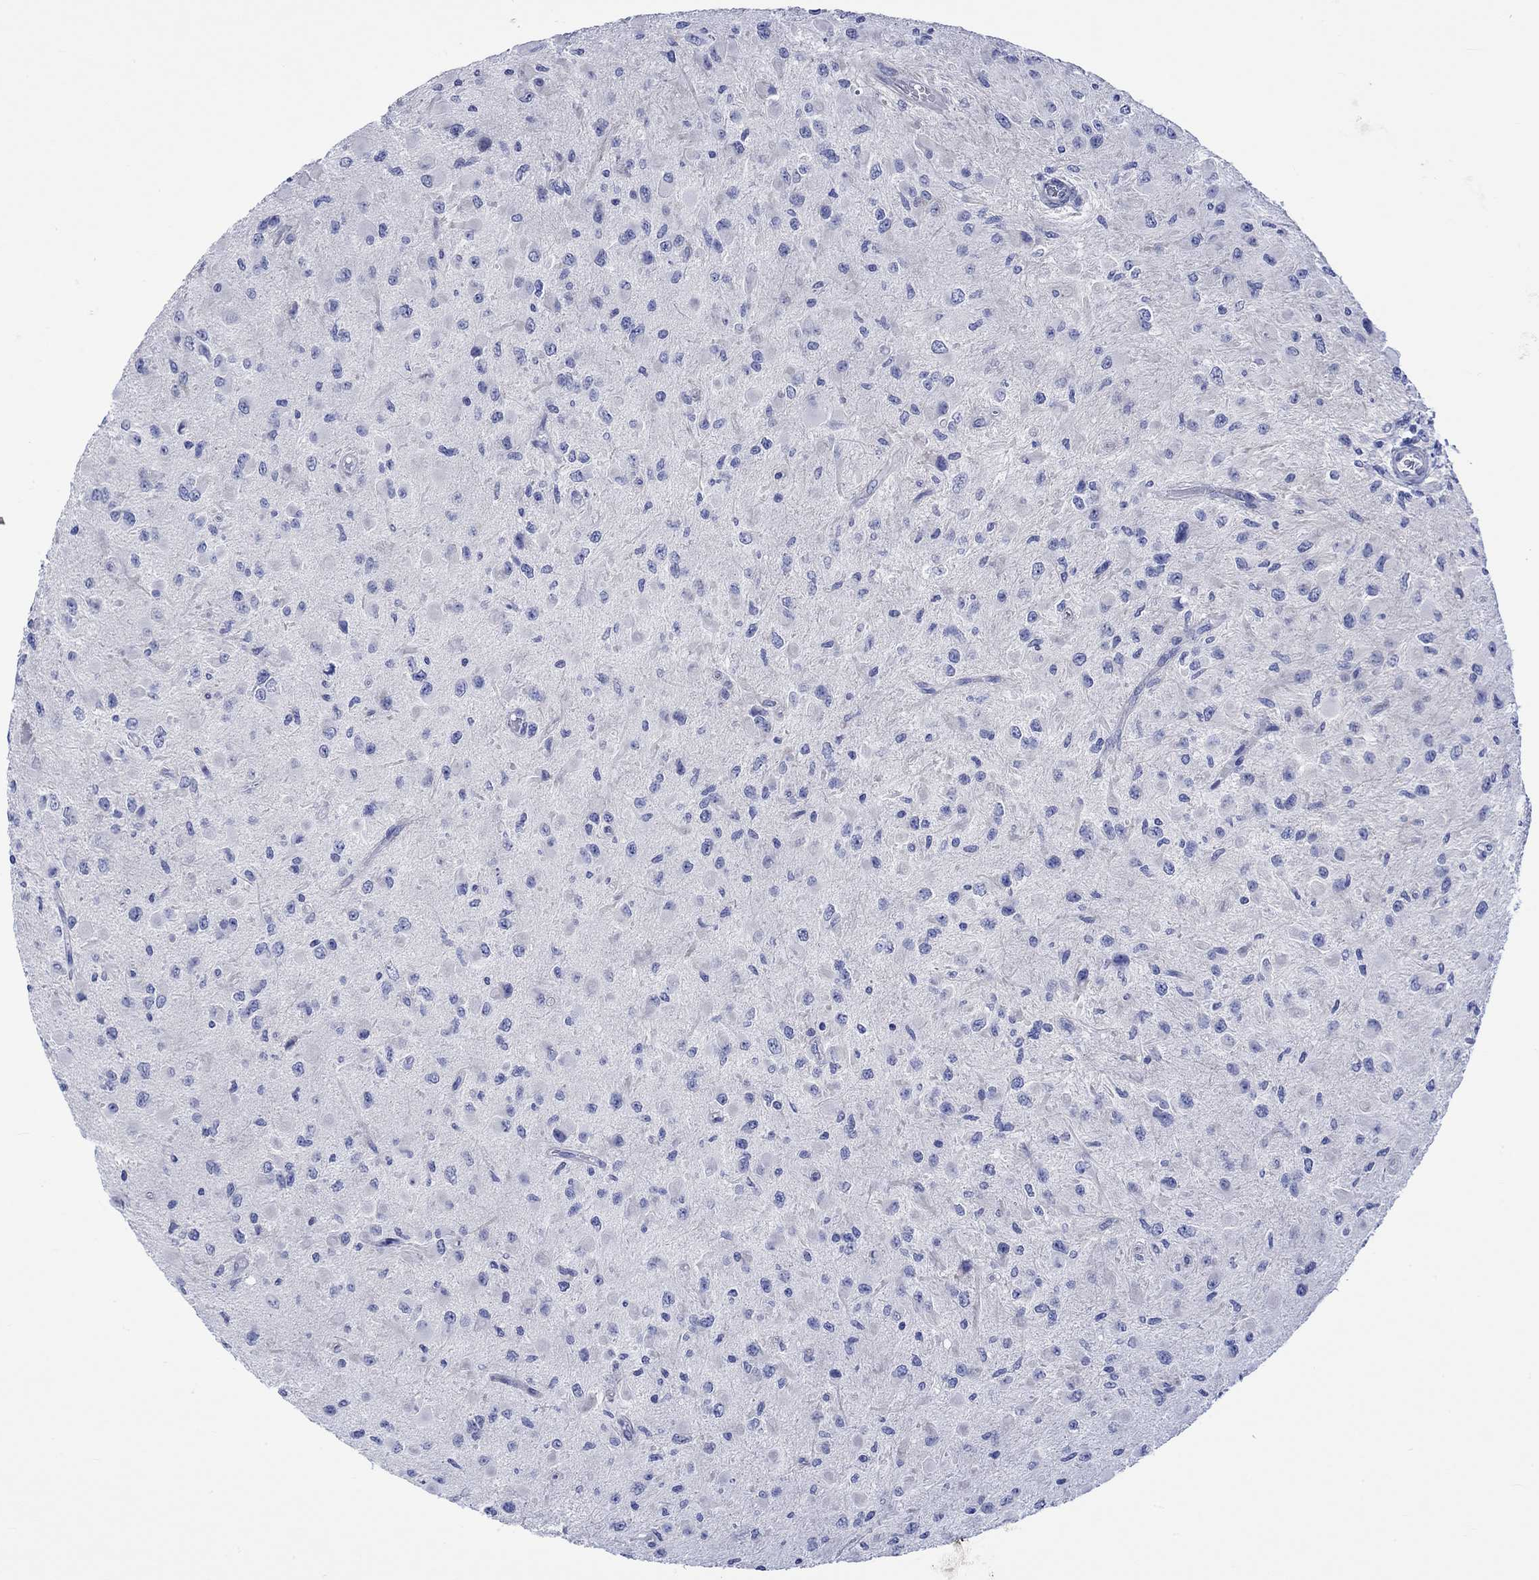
{"staining": {"intensity": "negative", "quantity": "none", "location": "none"}, "tissue": "glioma", "cell_type": "Tumor cells", "image_type": "cancer", "snomed": [{"axis": "morphology", "description": "Glioma, malignant, High grade"}, {"axis": "topography", "description": "Cerebral cortex"}], "caption": "The IHC photomicrograph has no significant expression in tumor cells of glioma tissue.", "gene": "HARBI1", "patient": {"sex": "male", "age": 35}}